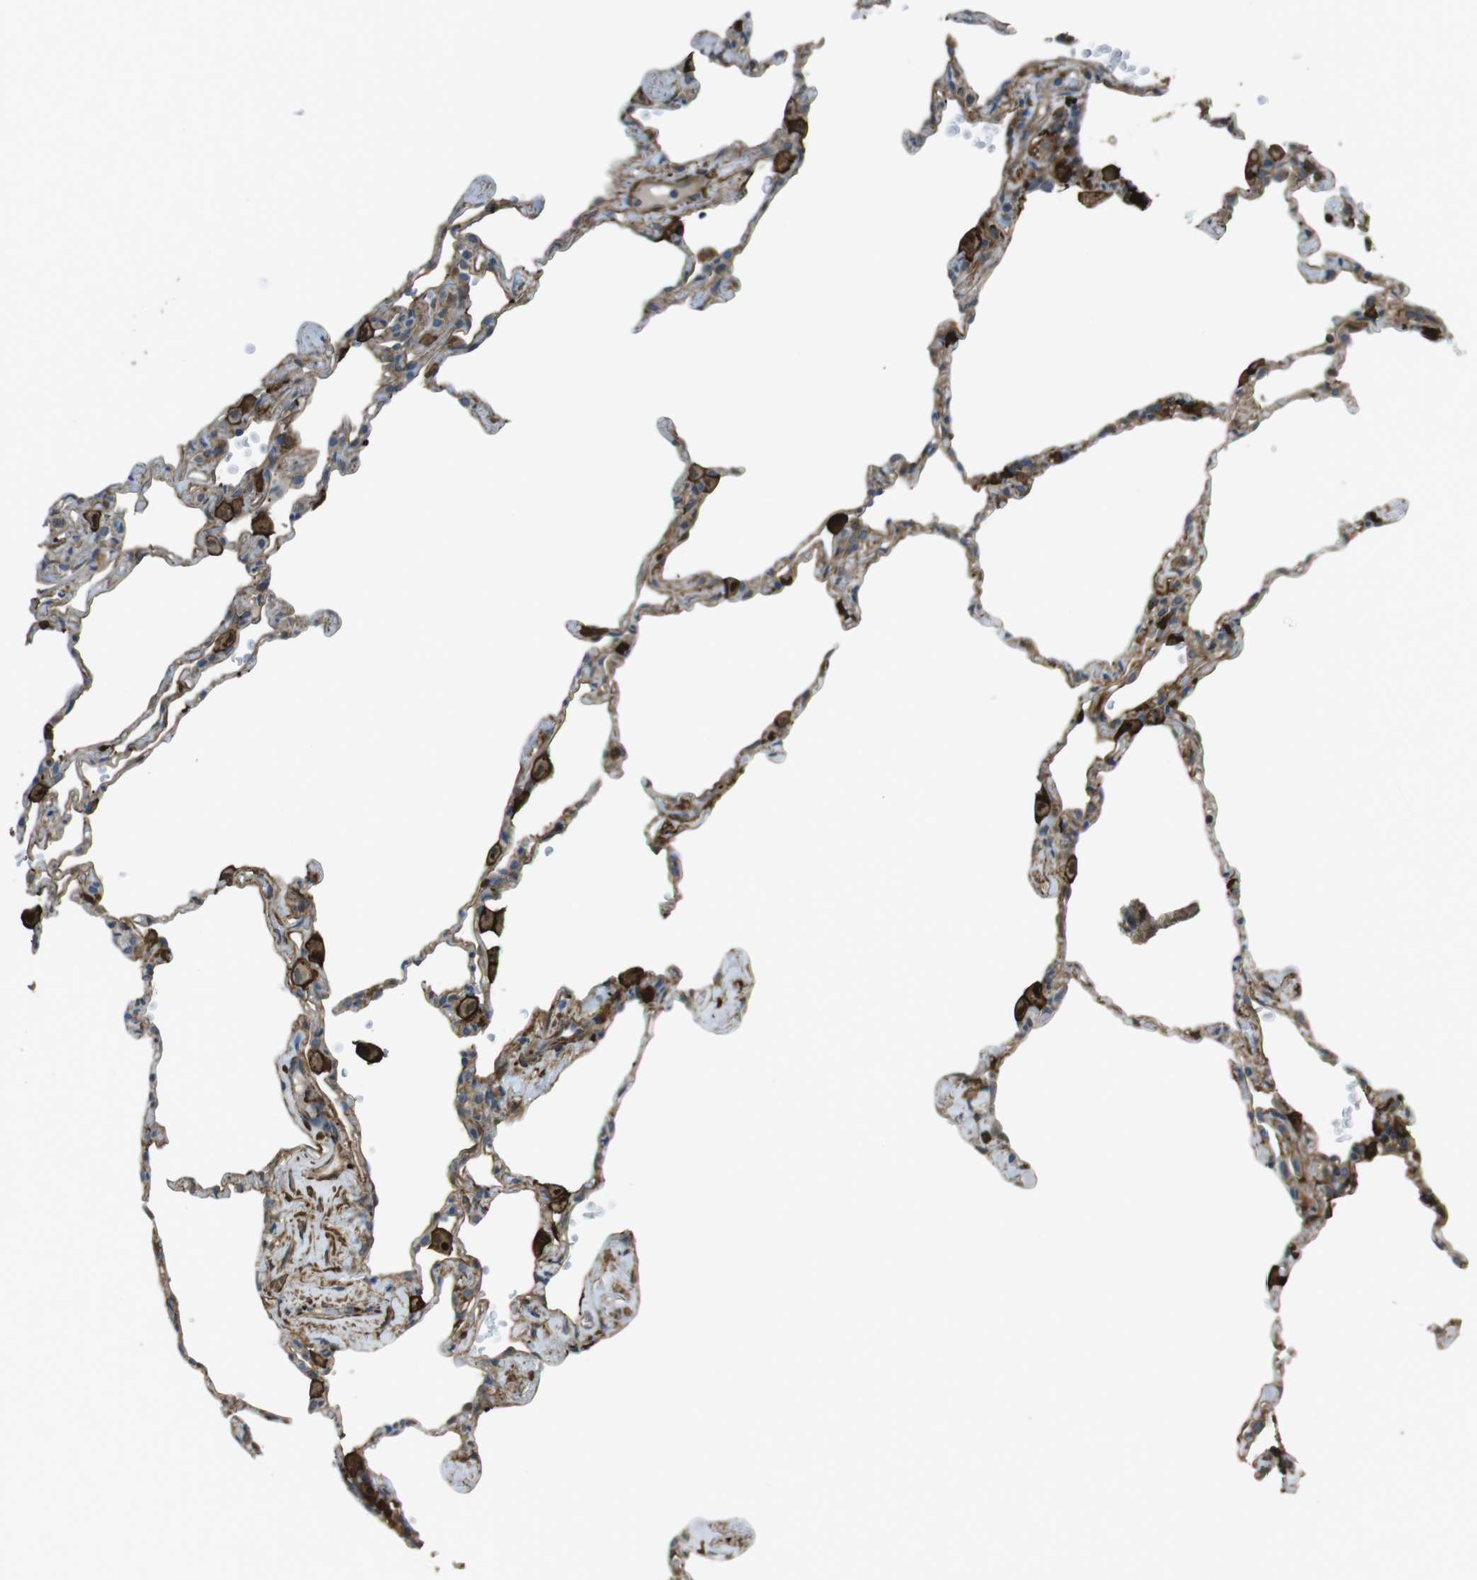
{"staining": {"intensity": "moderate", "quantity": ">75%", "location": "cytoplasmic/membranous"}, "tissue": "lung", "cell_type": "Alveolar cells", "image_type": "normal", "snomed": [{"axis": "morphology", "description": "Normal tissue, NOS"}, {"axis": "topography", "description": "Lung"}], "caption": "About >75% of alveolar cells in normal lung exhibit moderate cytoplasmic/membranous protein positivity as visualized by brown immunohistochemical staining.", "gene": "SFT2D1", "patient": {"sex": "male", "age": 59}}